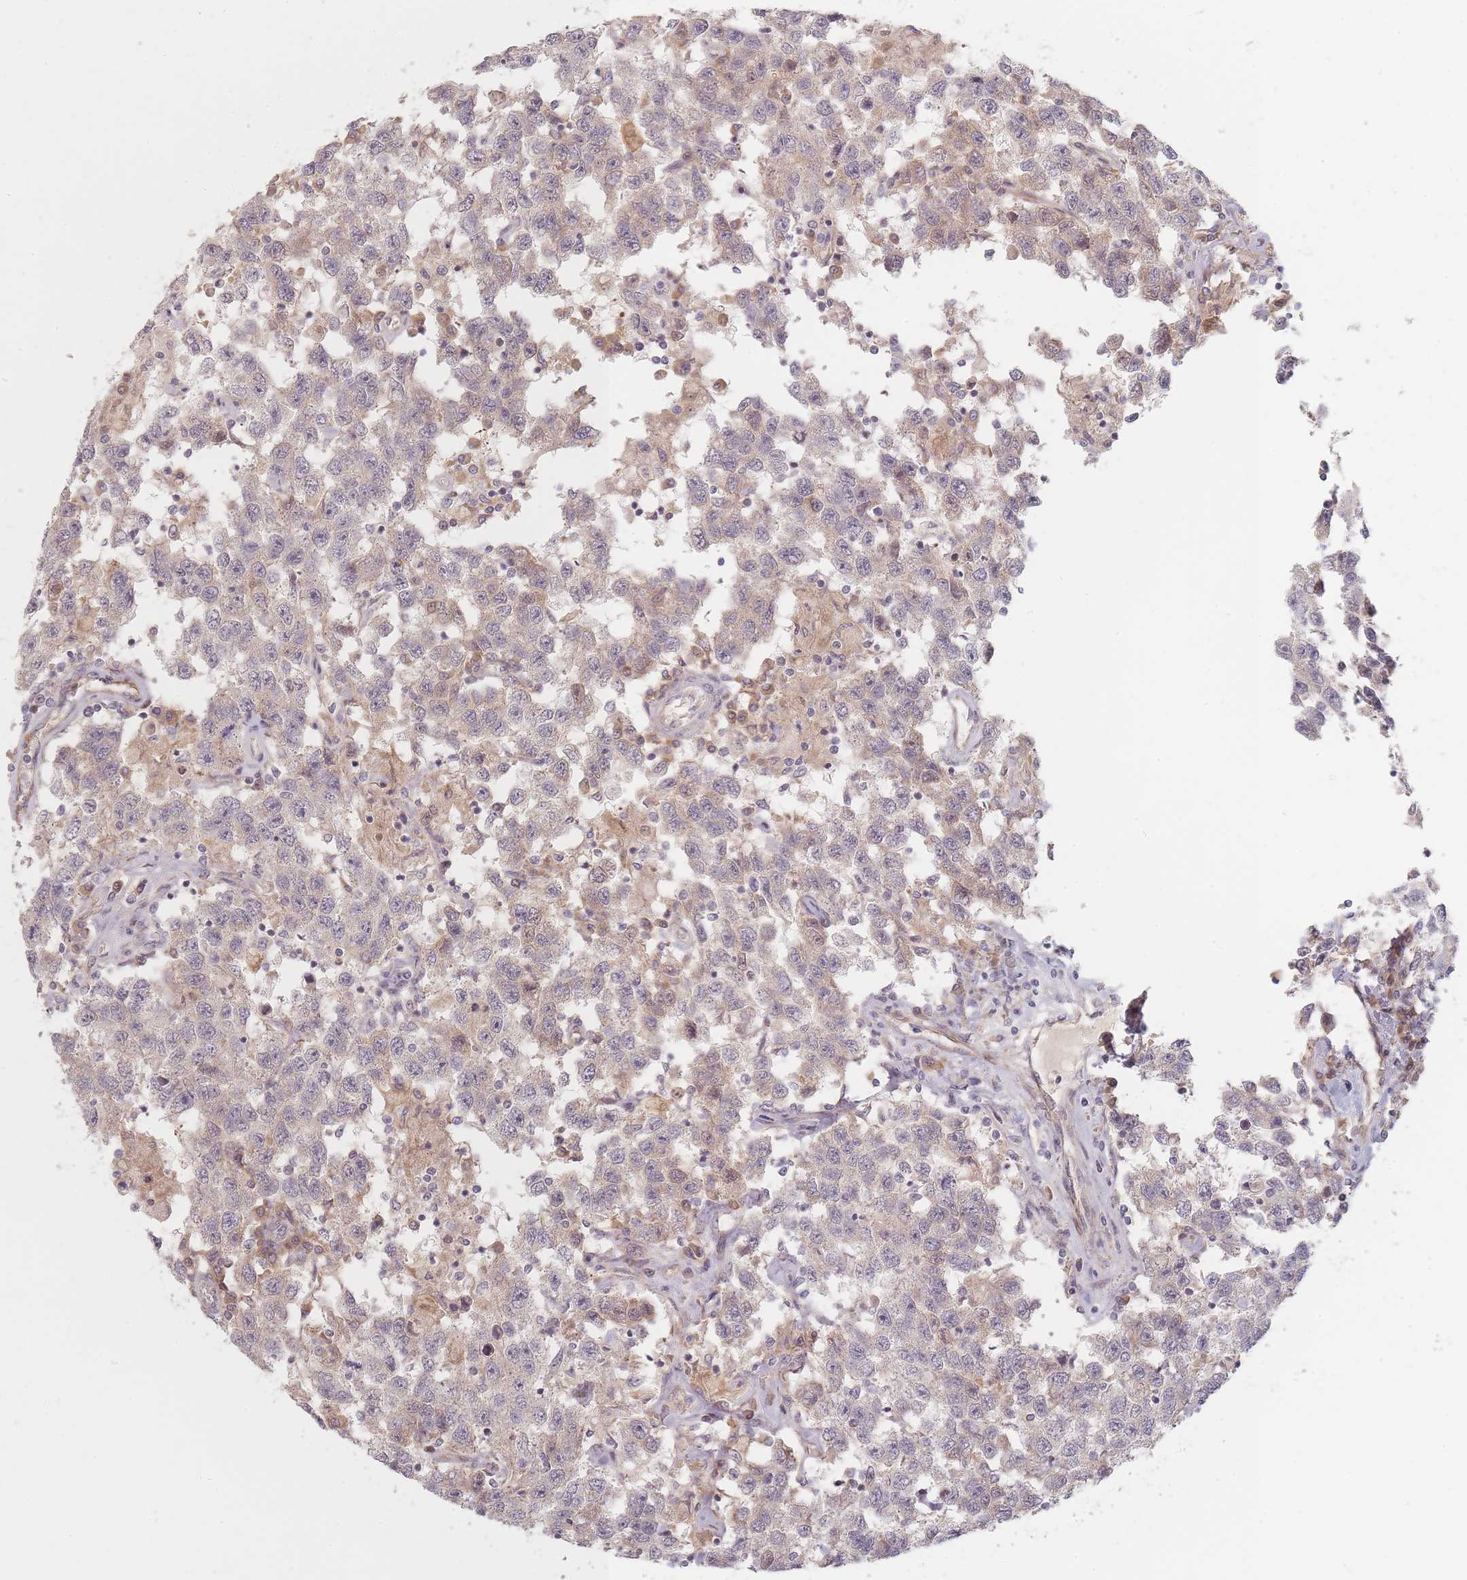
{"staining": {"intensity": "weak", "quantity": "<25%", "location": "cytoplasmic/membranous"}, "tissue": "testis cancer", "cell_type": "Tumor cells", "image_type": "cancer", "snomed": [{"axis": "morphology", "description": "Seminoma, NOS"}, {"axis": "topography", "description": "Testis"}], "caption": "Immunohistochemistry histopathology image of neoplastic tissue: human testis cancer stained with DAB demonstrates no significant protein positivity in tumor cells.", "gene": "ZKSCAN7", "patient": {"sex": "male", "age": 41}}